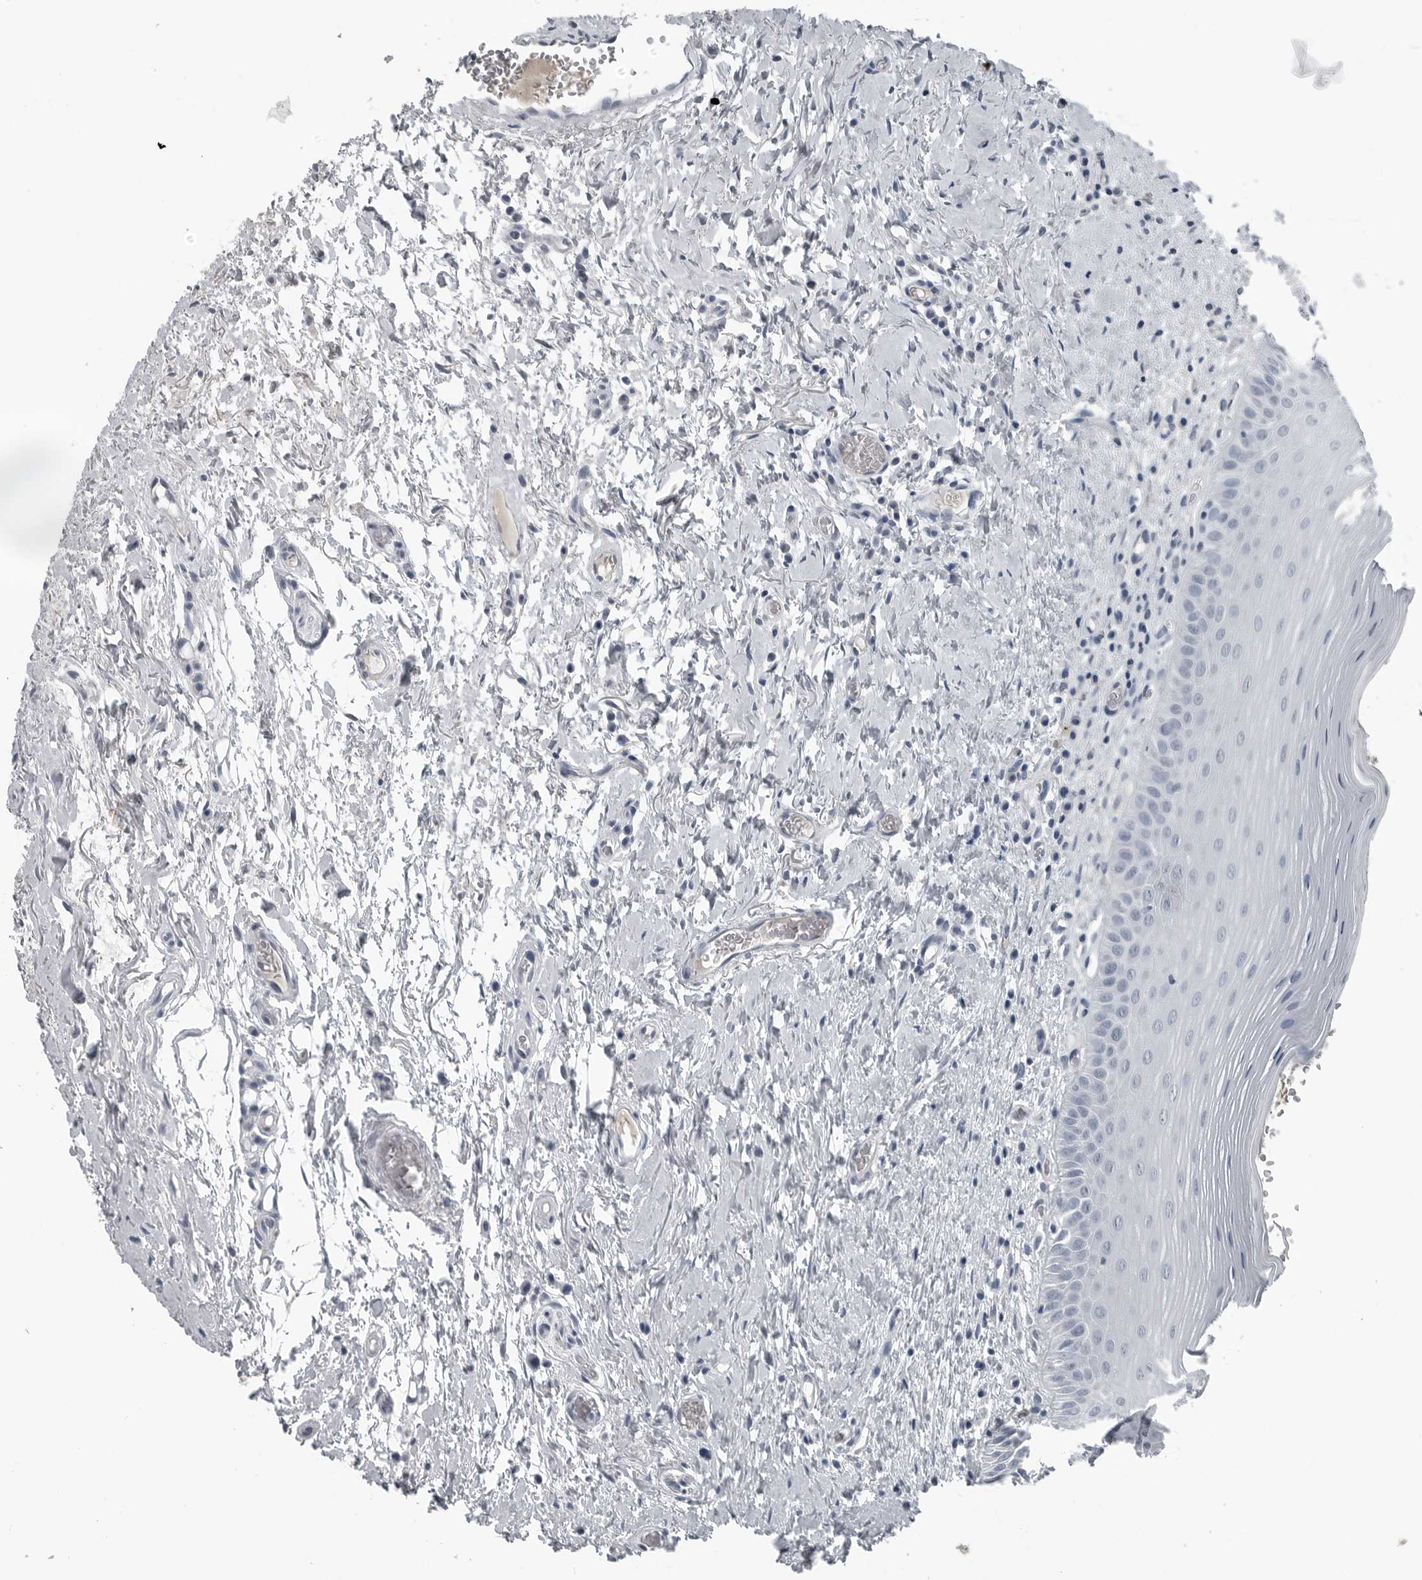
{"staining": {"intensity": "negative", "quantity": "none", "location": "none"}, "tissue": "oral mucosa", "cell_type": "Squamous epithelial cells", "image_type": "normal", "snomed": [{"axis": "morphology", "description": "Normal tissue, NOS"}, {"axis": "topography", "description": "Oral tissue"}], "caption": "The IHC micrograph has no significant positivity in squamous epithelial cells of oral mucosa. The staining is performed using DAB (3,3'-diaminobenzidine) brown chromogen with nuclei counter-stained in using hematoxylin.", "gene": "SPINK1", "patient": {"sex": "male", "age": 82}}